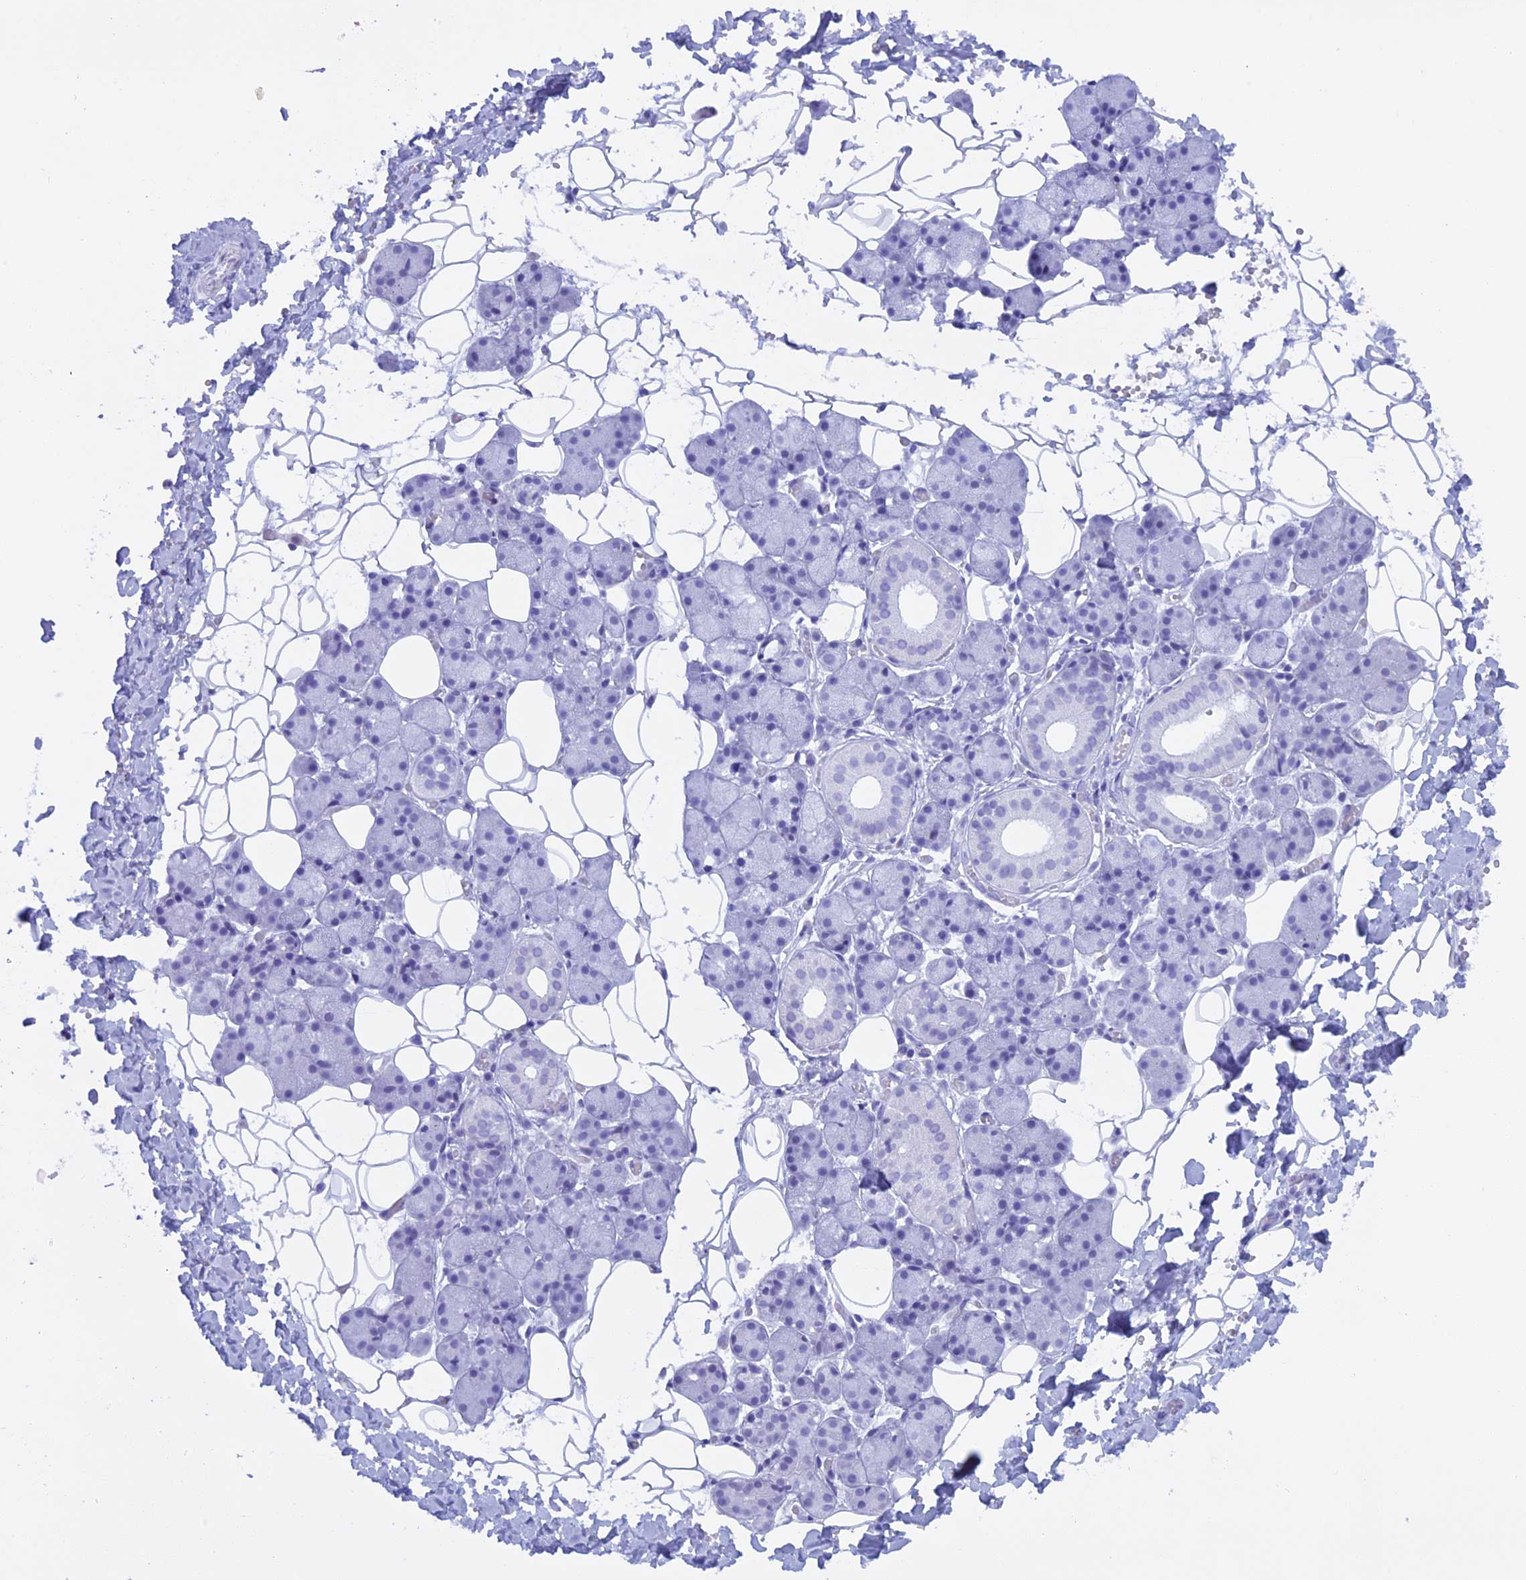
{"staining": {"intensity": "negative", "quantity": "none", "location": "none"}, "tissue": "salivary gland", "cell_type": "Glandular cells", "image_type": "normal", "snomed": [{"axis": "morphology", "description": "Normal tissue, NOS"}, {"axis": "topography", "description": "Salivary gland"}], "caption": "Glandular cells show no significant protein staining in normal salivary gland. The staining was performed using DAB (3,3'-diaminobenzidine) to visualize the protein expression in brown, while the nuclei were stained in blue with hematoxylin (Magnification: 20x).", "gene": "KCTD21", "patient": {"sex": "female", "age": 33}}